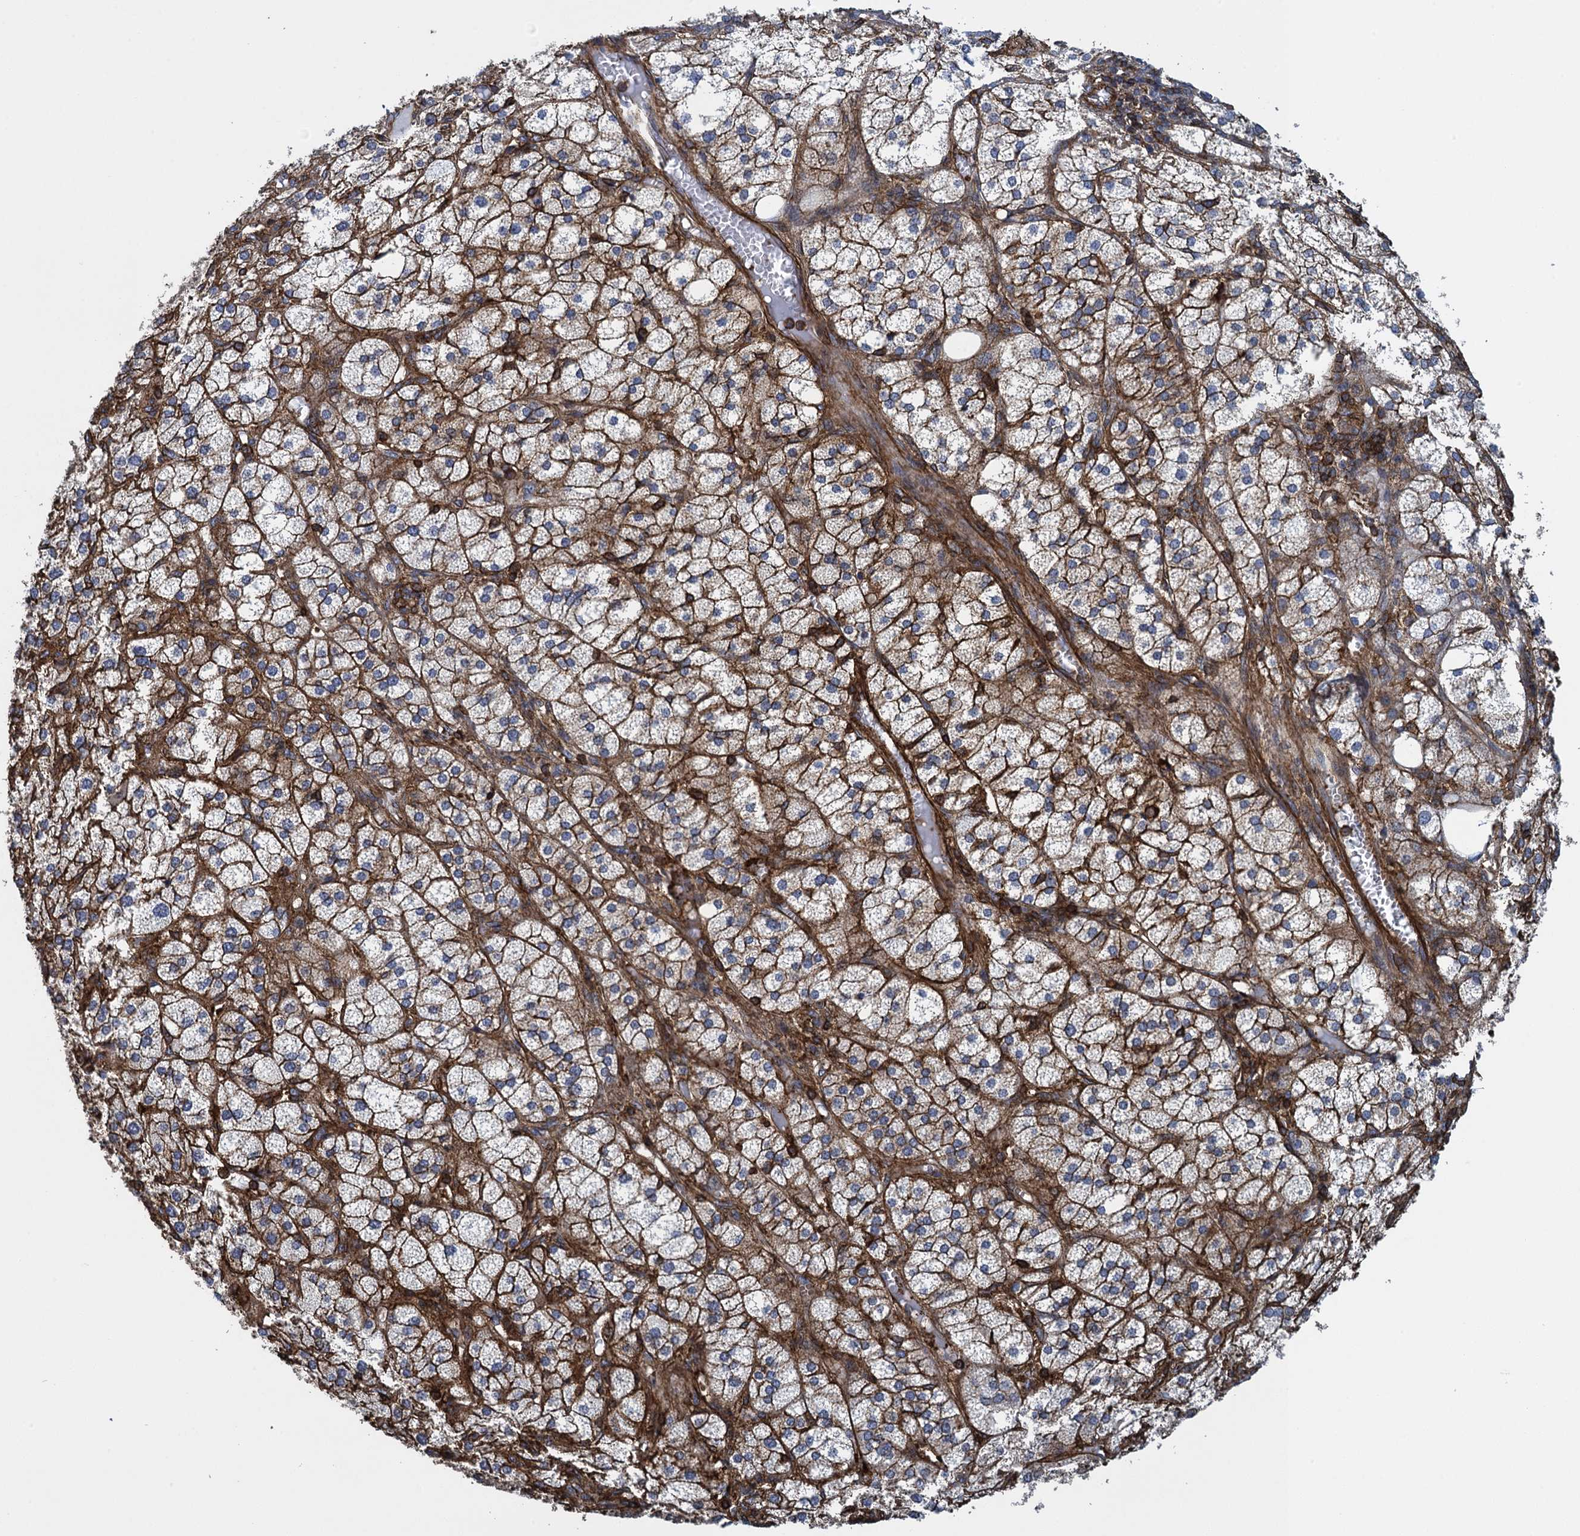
{"staining": {"intensity": "strong", "quantity": "25%-75%", "location": "cytoplasmic/membranous"}, "tissue": "adrenal gland", "cell_type": "Glandular cells", "image_type": "normal", "snomed": [{"axis": "morphology", "description": "Normal tissue, NOS"}, {"axis": "topography", "description": "Adrenal gland"}], "caption": "Human adrenal gland stained with a protein marker exhibits strong staining in glandular cells.", "gene": "PROSER2", "patient": {"sex": "female", "age": 61}}